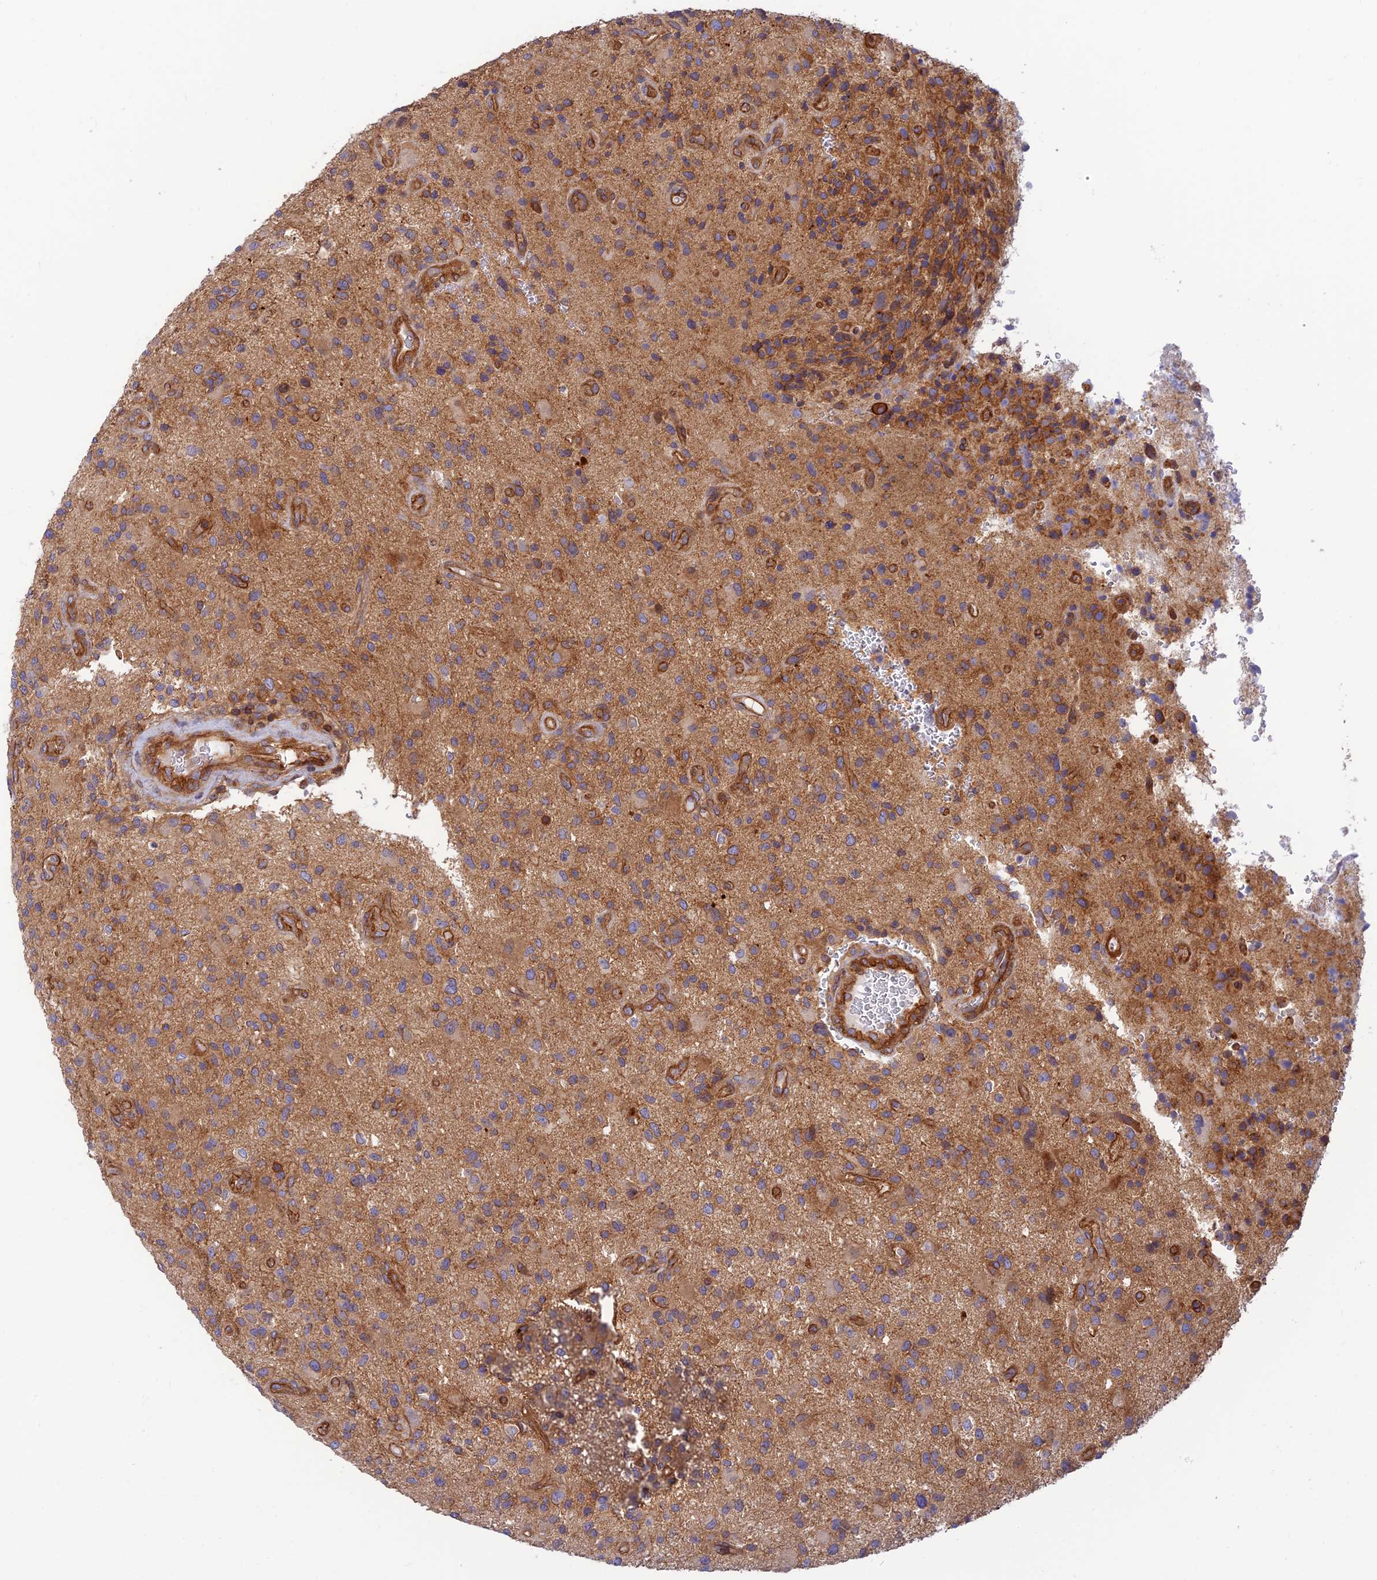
{"staining": {"intensity": "moderate", "quantity": ">75%", "location": "cytoplasmic/membranous"}, "tissue": "glioma", "cell_type": "Tumor cells", "image_type": "cancer", "snomed": [{"axis": "morphology", "description": "Glioma, malignant, High grade"}, {"axis": "topography", "description": "Brain"}], "caption": "Malignant high-grade glioma stained with immunohistochemistry (IHC) displays moderate cytoplasmic/membranous staining in about >75% of tumor cells.", "gene": "PPP1R12C", "patient": {"sex": "male", "age": 47}}